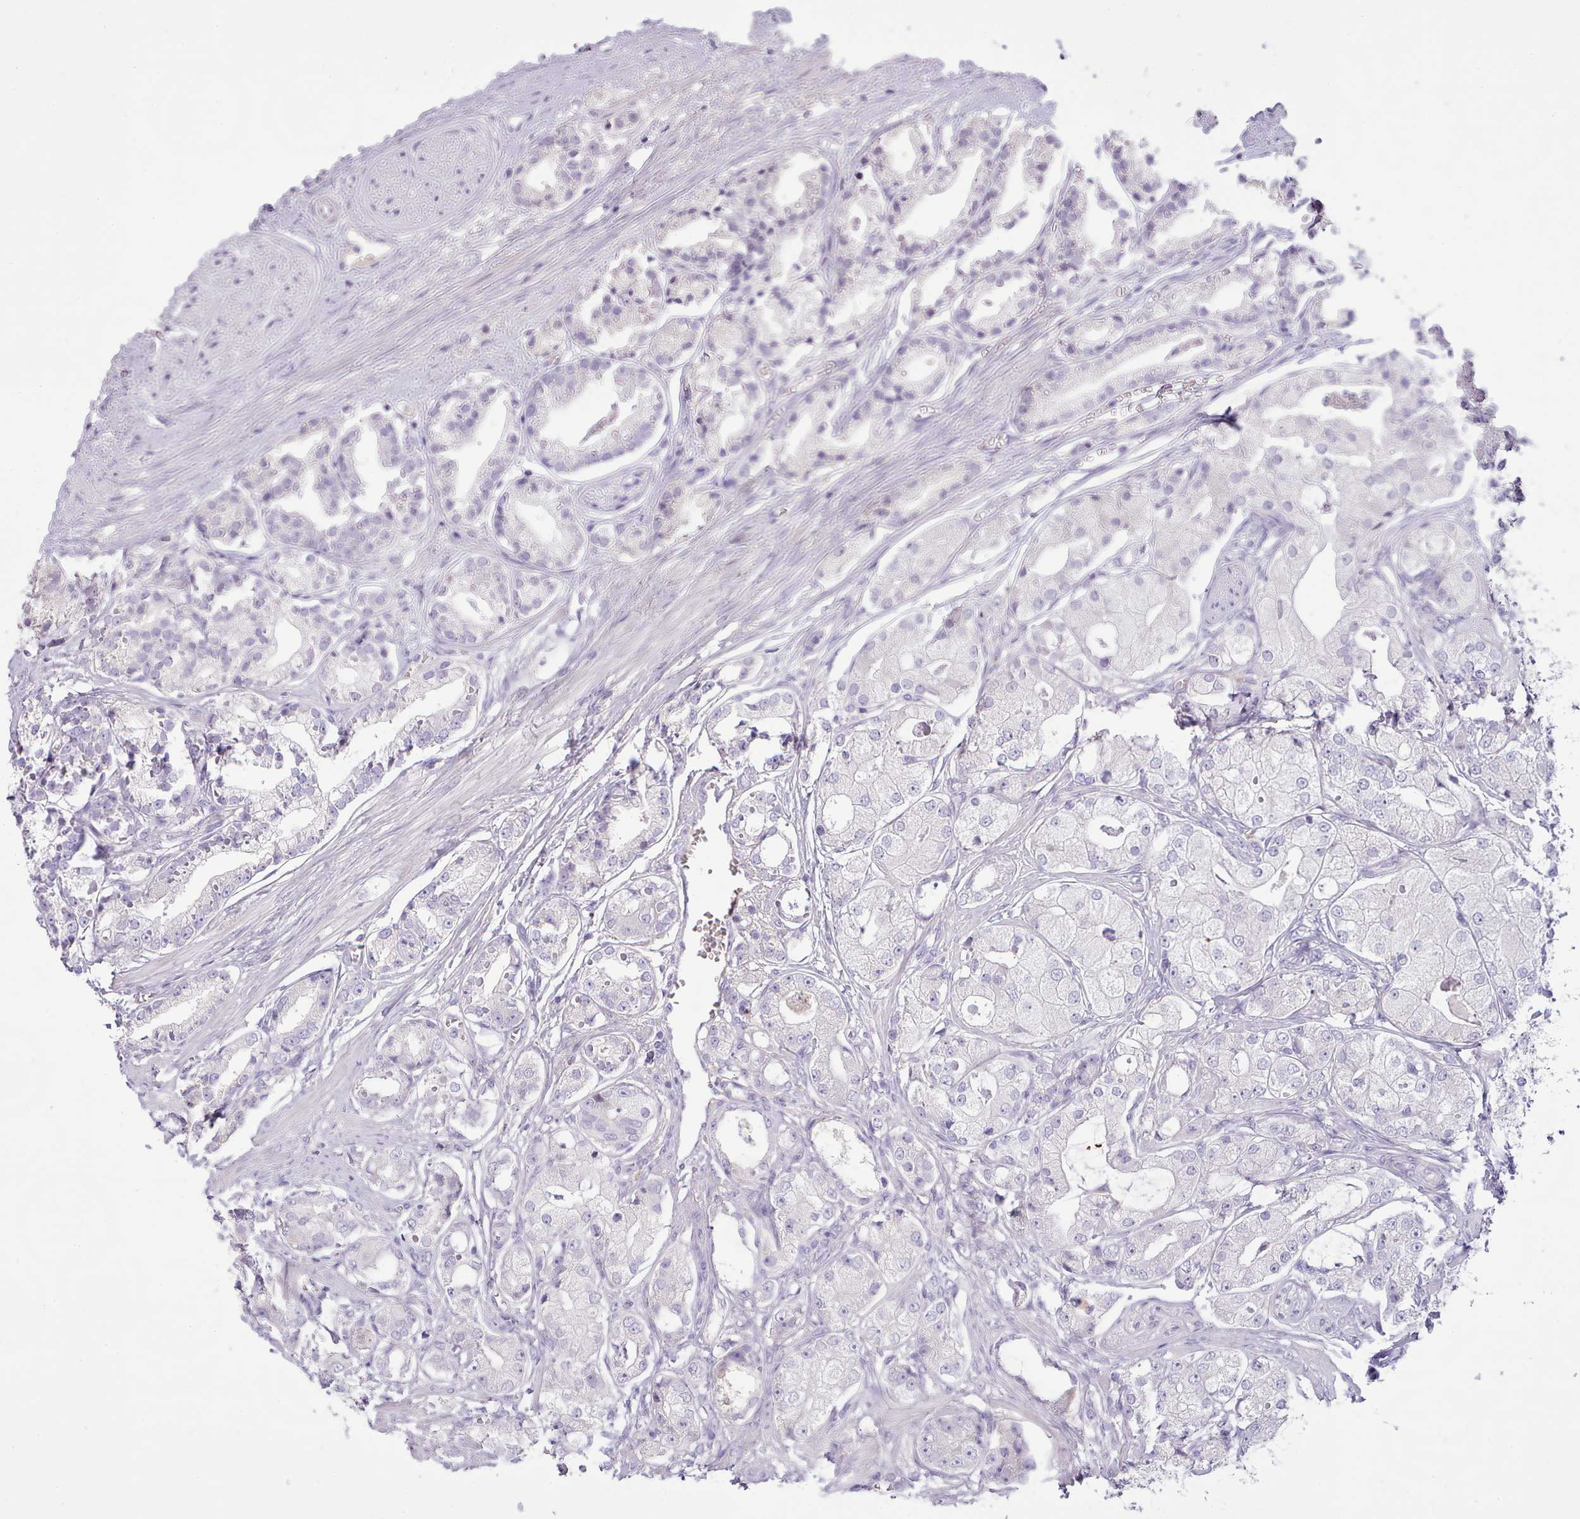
{"staining": {"intensity": "negative", "quantity": "none", "location": "none"}, "tissue": "prostate cancer", "cell_type": "Tumor cells", "image_type": "cancer", "snomed": [{"axis": "morphology", "description": "Adenocarcinoma, High grade"}, {"axis": "topography", "description": "Prostate"}], "caption": "DAB immunohistochemical staining of human high-grade adenocarcinoma (prostate) exhibits no significant expression in tumor cells. Nuclei are stained in blue.", "gene": "TOX2", "patient": {"sex": "male", "age": 71}}